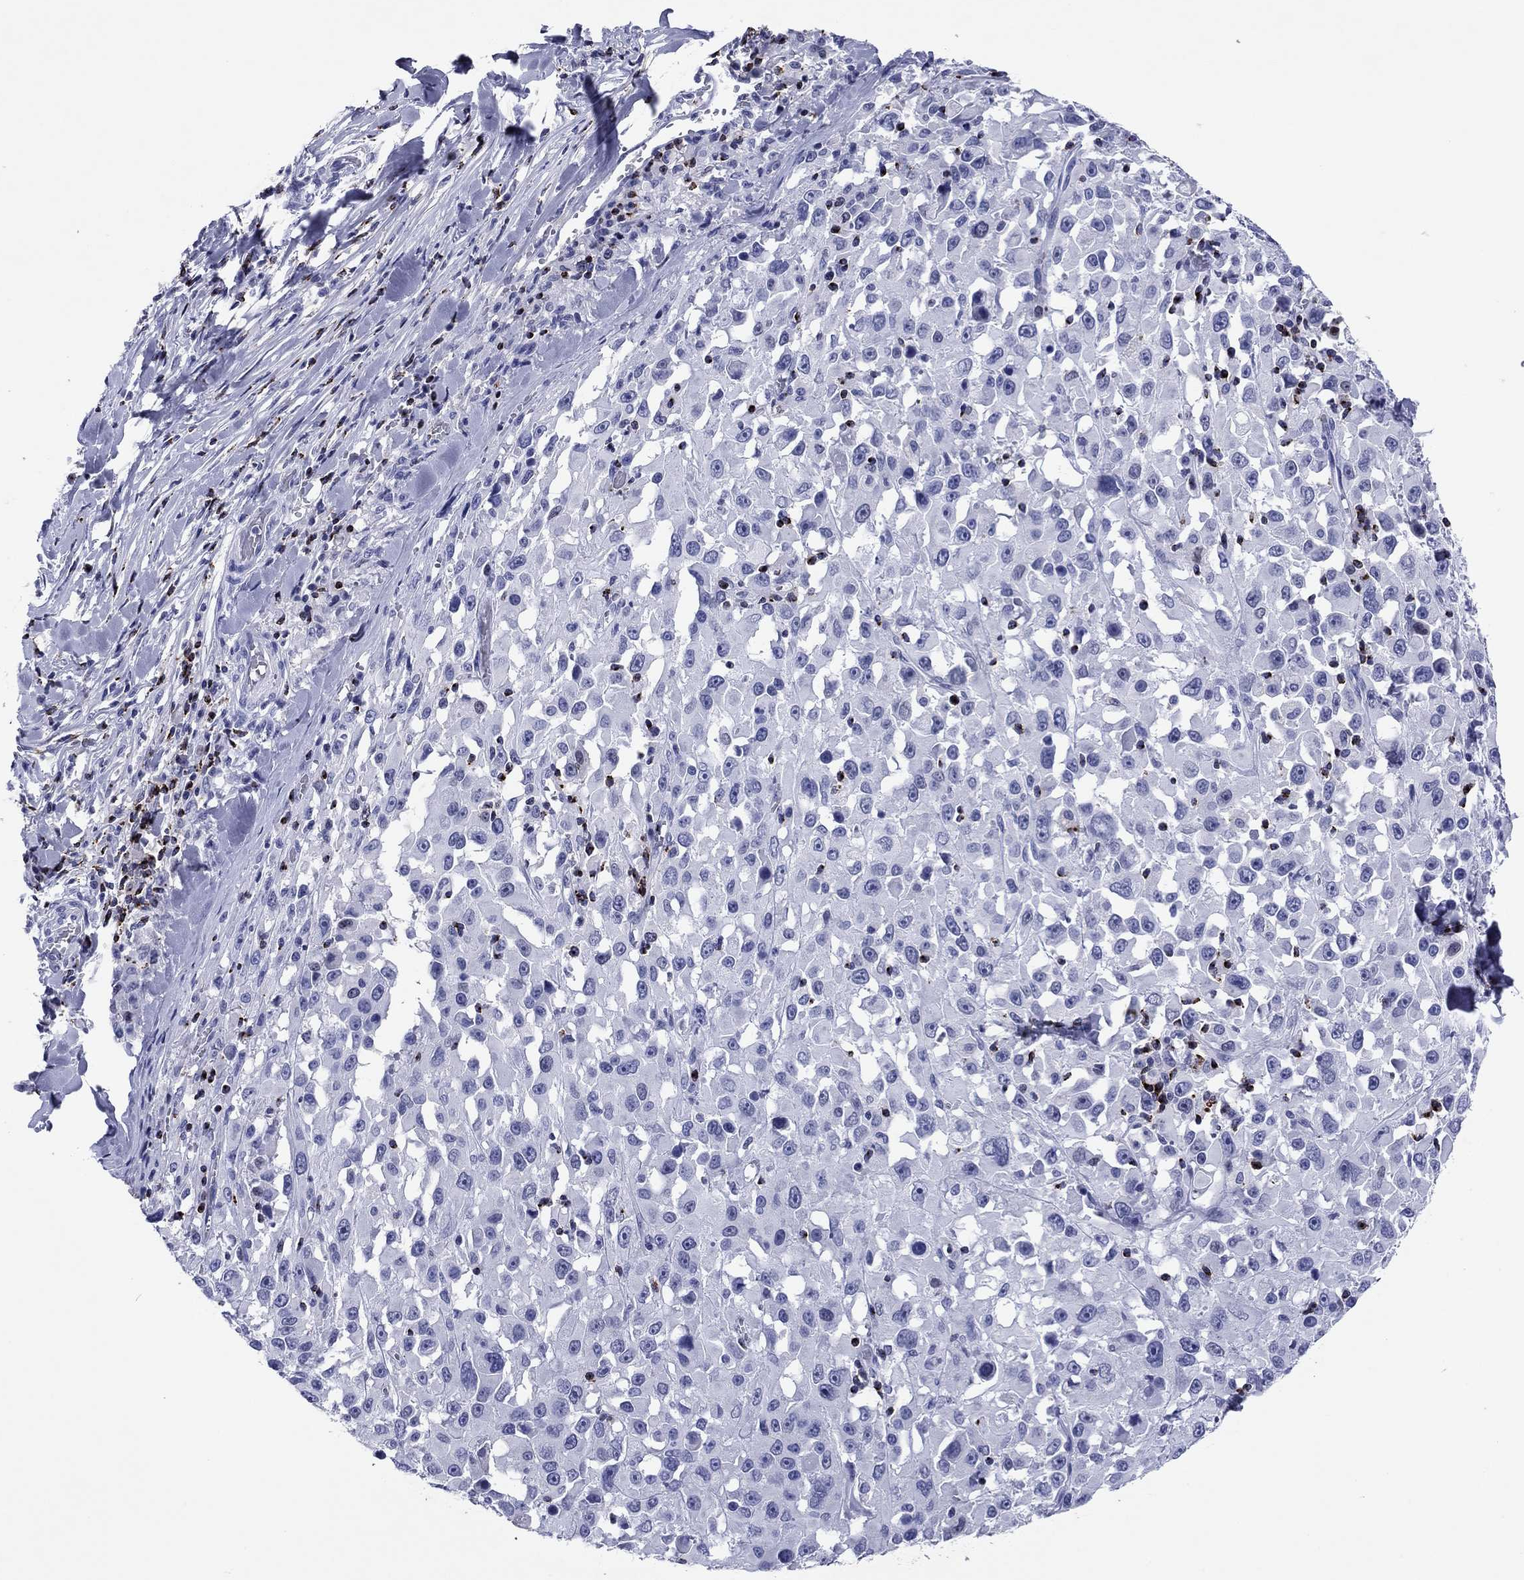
{"staining": {"intensity": "negative", "quantity": "none", "location": "none"}, "tissue": "melanoma", "cell_type": "Tumor cells", "image_type": "cancer", "snomed": [{"axis": "morphology", "description": "Malignant melanoma, Metastatic site"}, {"axis": "topography", "description": "Lymph node"}], "caption": "This image is of melanoma stained with immunohistochemistry to label a protein in brown with the nuclei are counter-stained blue. There is no staining in tumor cells.", "gene": "GZMK", "patient": {"sex": "male", "age": 50}}